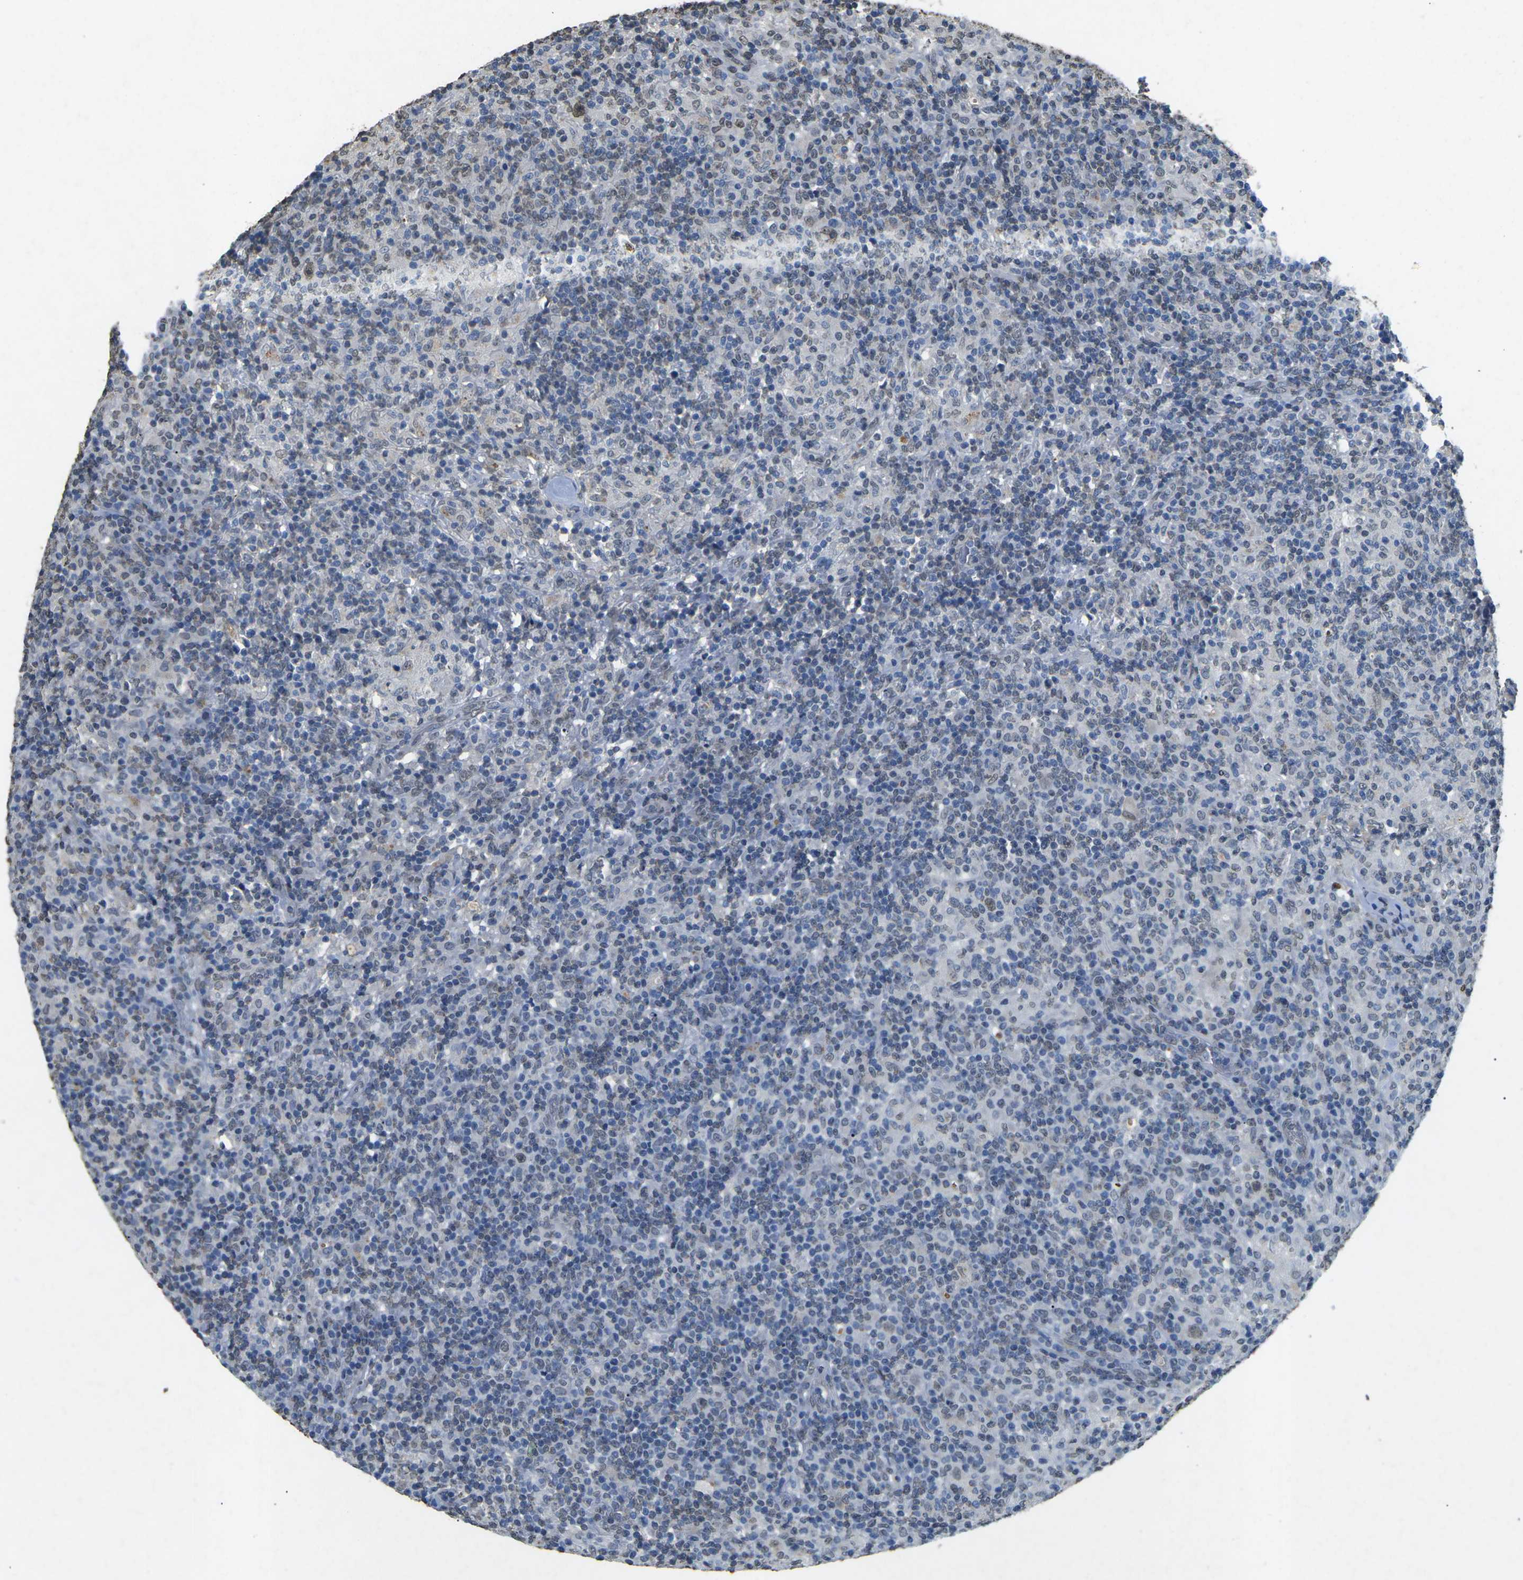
{"staining": {"intensity": "weak", "quantity": "<25%", "location": "nuclear"}, "tissue": "lymphoma", "cell_type": "Tumor cells", "image_type": "cancer", "snomed": [{"axis": "morphology", "description": "Hodgkin's disease, NOS"}, {"axis": "topography", "description": "Lymph node"}], "caption": "DAB immunohistochemical staining of Hodgkin's disease reveals no significant positivity in tumor cells. (IHC, brightfield microscopy, high magnification).", "gene": "SCNN1B", "patient": {"sex": "male", "age": 70}}